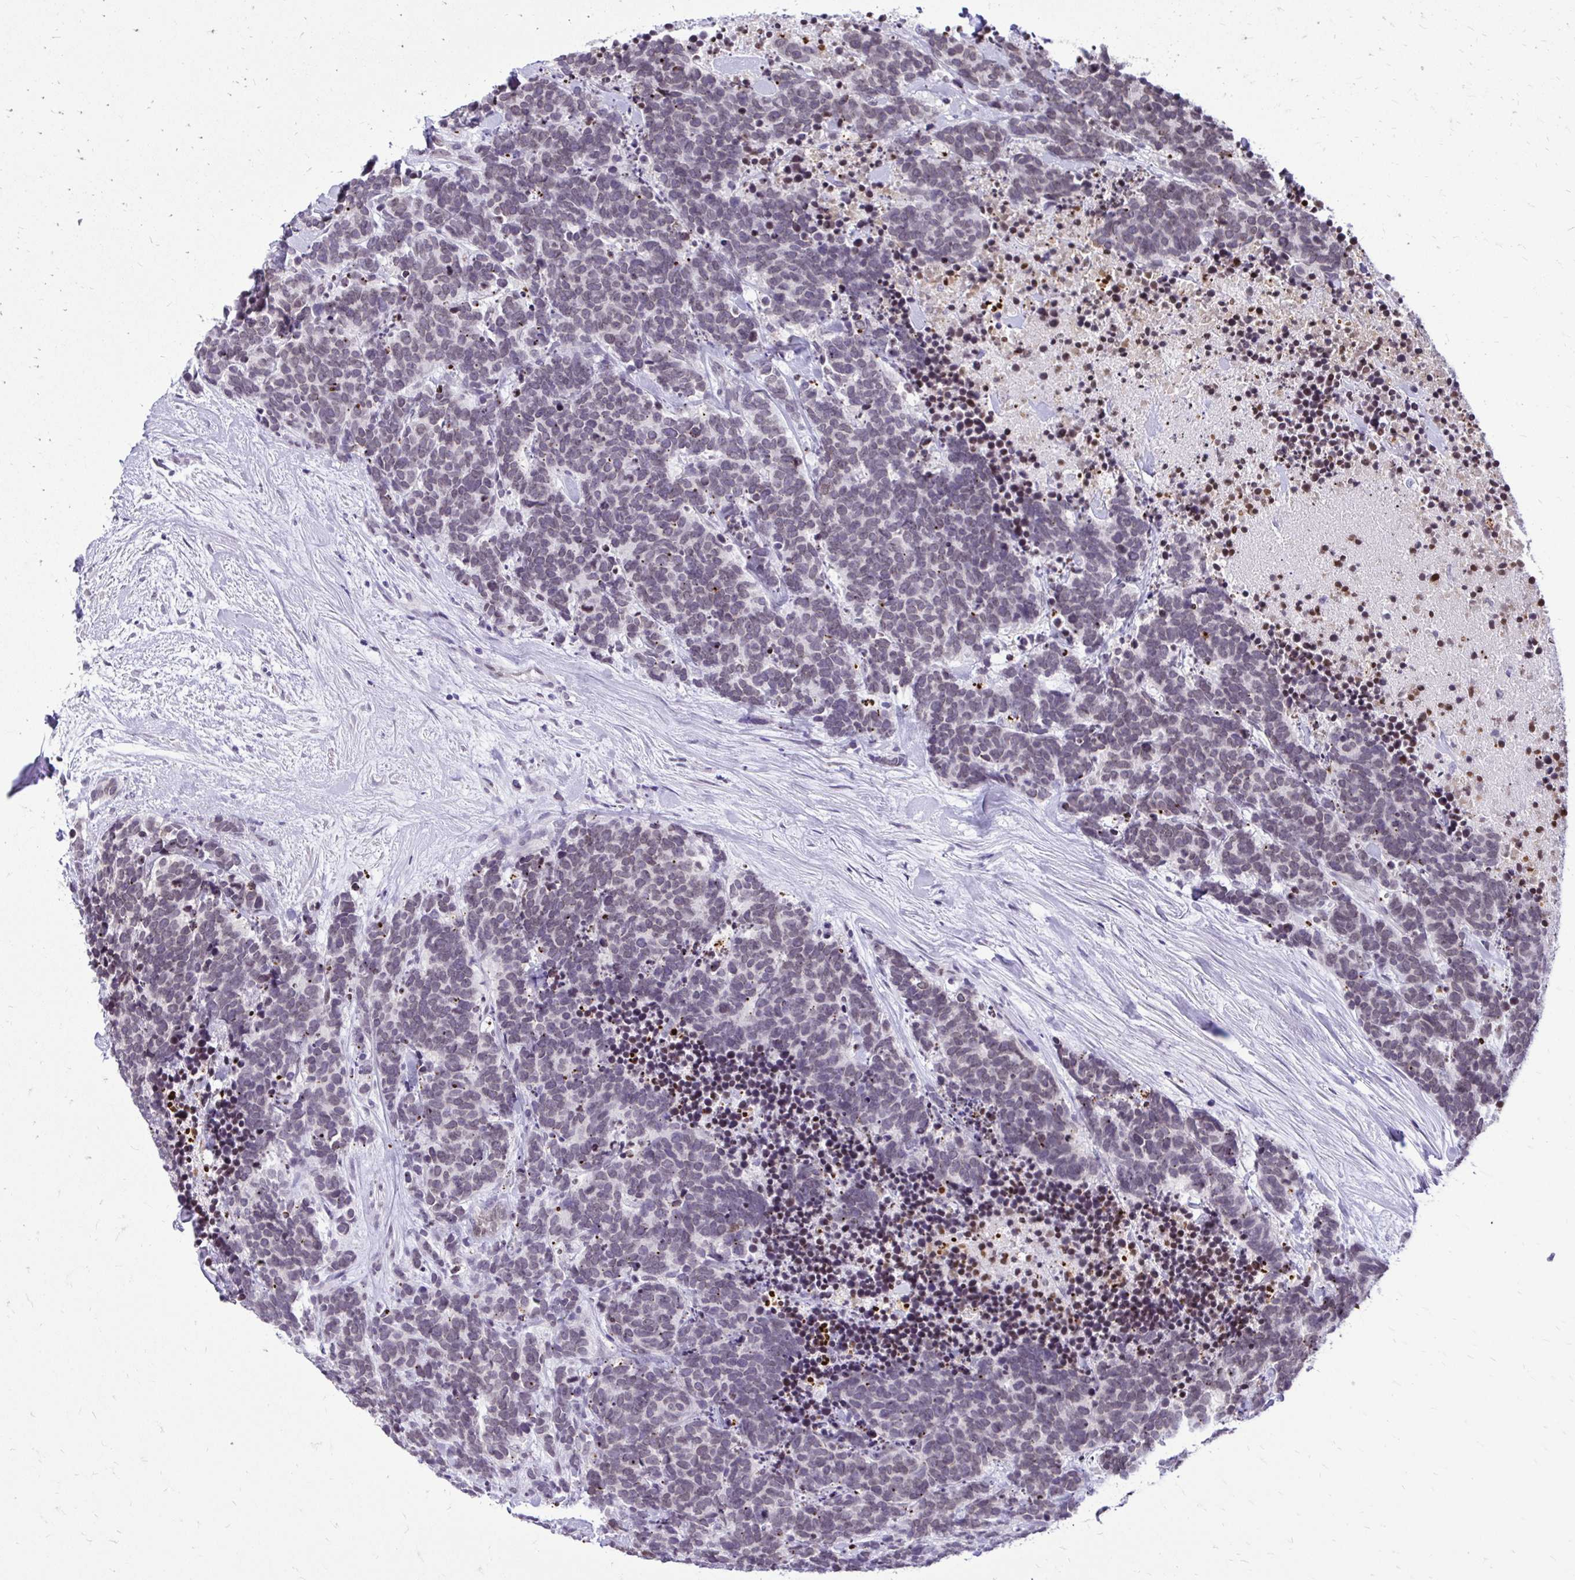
{"staining": {"intensity": "negative", "quantity": "none", "location": "none"}, "tissue": "carcinoid", "cell_type": "Tumor cells", "image_type": "cancer", "snomed": [{"axis": "morphology", "description": "Carcinoma, NOS"}, {"axis": "morphology", "description": "Carcinoid, malignant, NOS"}, {"axis": "topography", "description": "Prostate"}], "caption": "Human carcinoma stained for a protein using IHC demonstrates no expression in tumor cells.", "gene": "BANF1", "patient": {"sex": "male", "age": 57}}